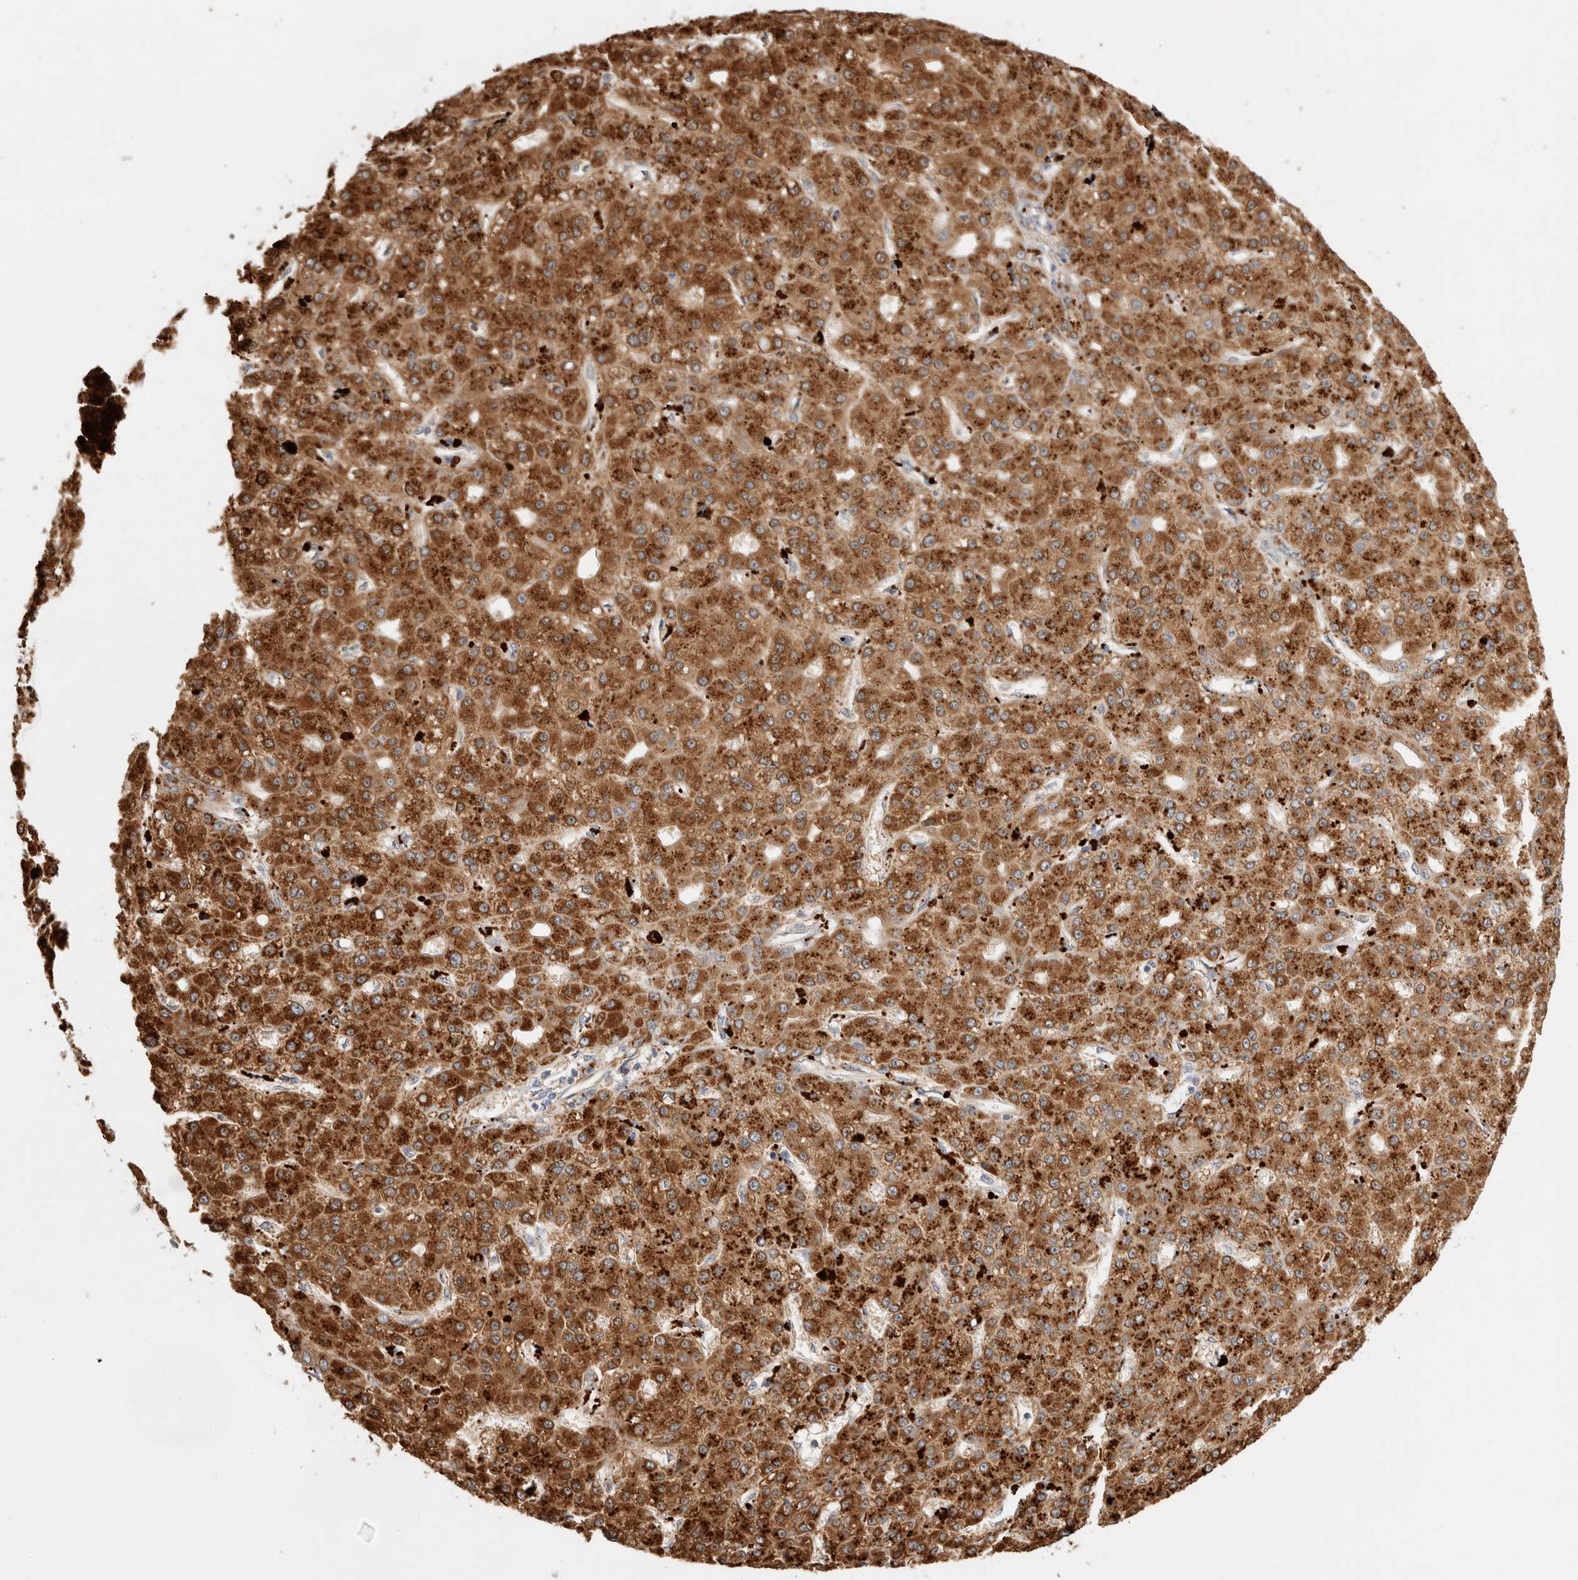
{"staining": {"intensity": "strong", "quantity": ">75%", "location": "cytoplasmic/membranous"}, "tissue": "liver cancer", "cell_type": "Tumor cells", "image_type": "cancer", "snomed": [{"axis": "morphology", "description": "Carcinoma, Hepatocellular, NOS"}, {"axis": "topography", "description": "Liver"}], "caption": "Human liver hepatocellular carcinoma stained for a protein (brown) displays strong cytoplasmic/membranous positive staining in about >75% of tumor cells.", "gene": "ACTL9", "patient": {"sex": "male", "age": 67}}